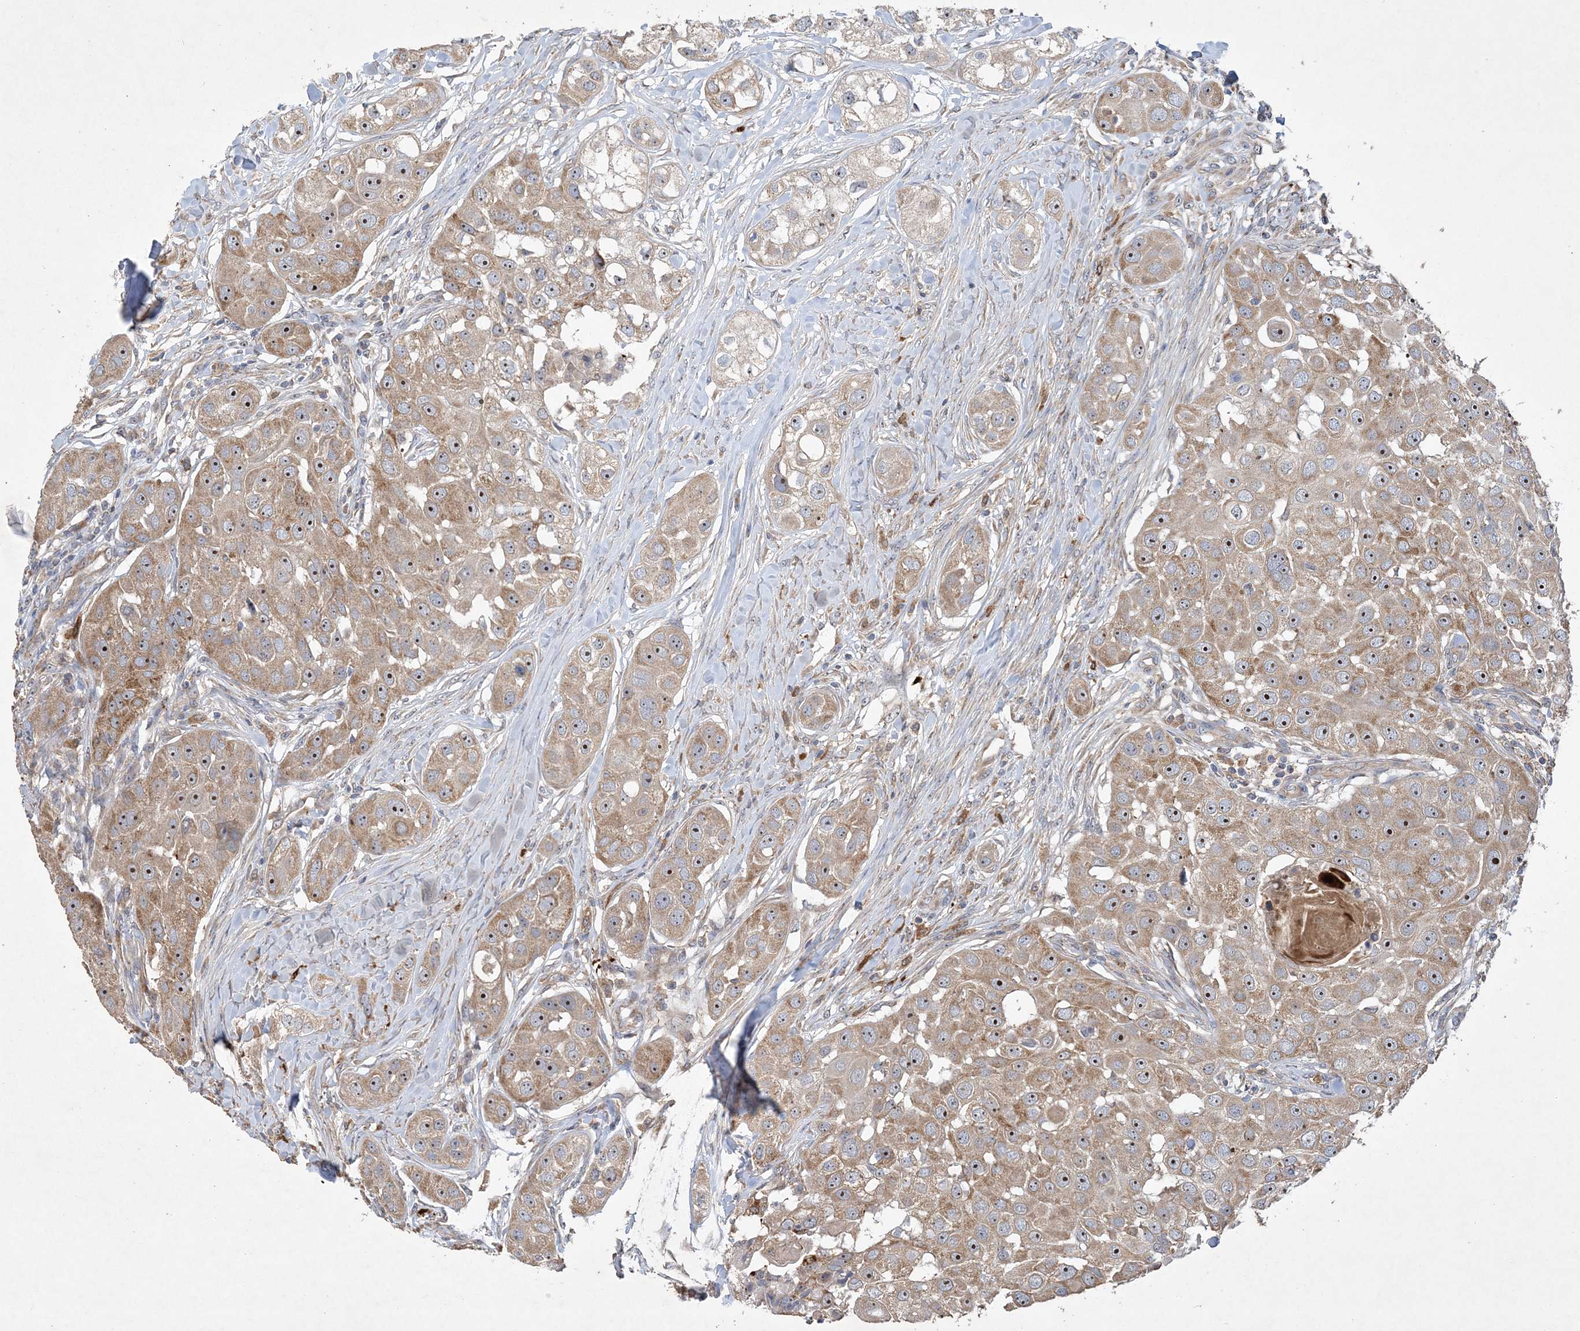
{"staining": {"intensity": "moderate", "quantity": ">75%", "location": "cytoplasmic/membranous,nuclear"}, "tissue": "head and neck cancer", "cell_type": "Tumor cells", "image_type": "cancer", "snomed": [{"axis": "morphology", "description": "Normal tissue, NOS"}, {"axis": "morphology", "description": "Squamous cell carcinoma, NOS"}, {"axis": "topography", "description": "Skeletal muscle"}, {"axis": "topography", "description": "Head-Neck"}], "caption": "A brown stain labels moderate cytoplasmic/membranous and nuclear expression of a protein in human head and neck cancer tumor cells. The protein of interest is shown in brown color, while the nuclei are stained blue.", "gene": "FEZ2", "patient": {"sex": "male", "age": 51}}